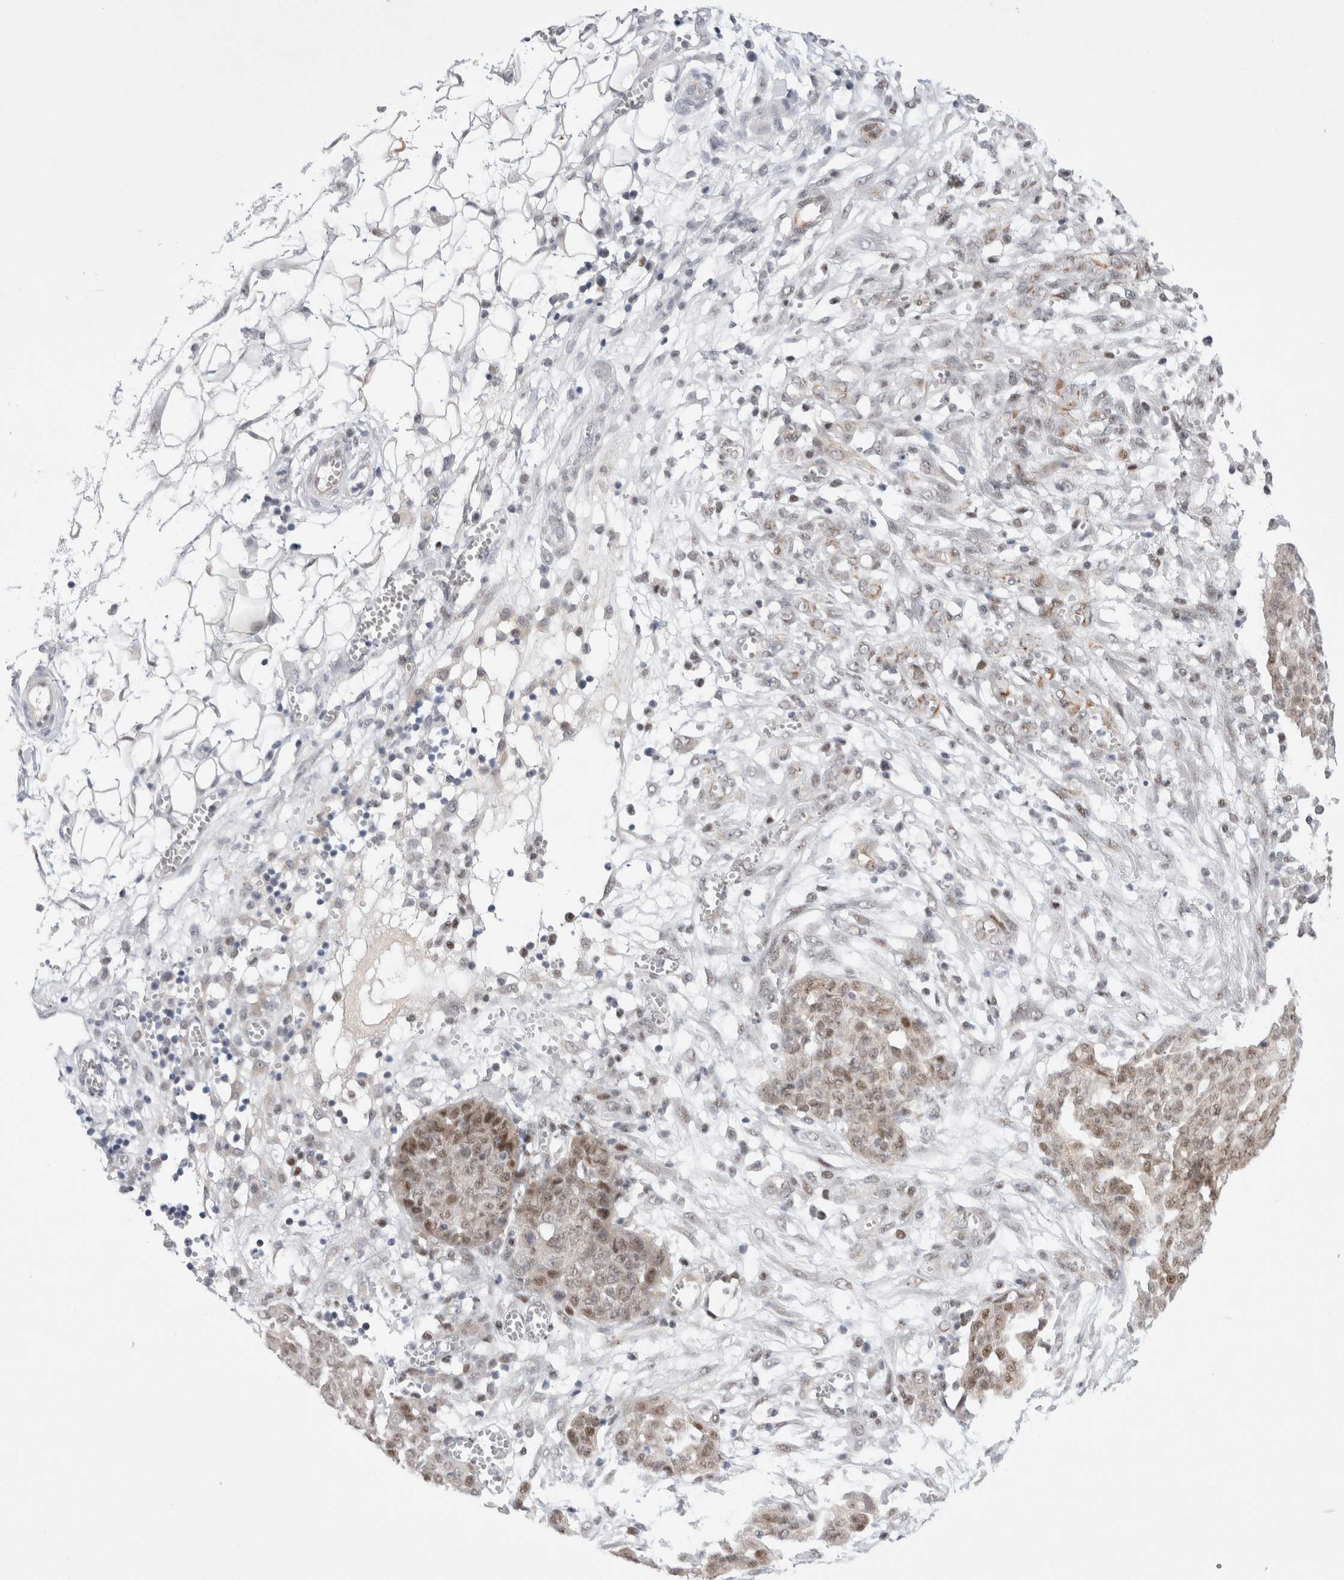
{"staining": {"intensity": "weak", "quantity": ">75%", "location": "nuclear"}, "tissue": "ovarian cancer", "cell_type": "Tumor cells", "image_type": "cancer", "snomed": [{"axis": "morphology", "description": "Cystadenocarcinoma, serous, NOS"}, {"axis": "topography", "description": "Soft tissue"}, {"axis": "topography", "description": "Ovary"}], "caption": "Immunohistochemistry of human serous cystadenocarcinoma (ovarian) displays low levels of weak nuclear positivity in approximately >75% of tumor cells.", "gene": "WIPF2", "patient": {"sex": "female", "age": 57}}